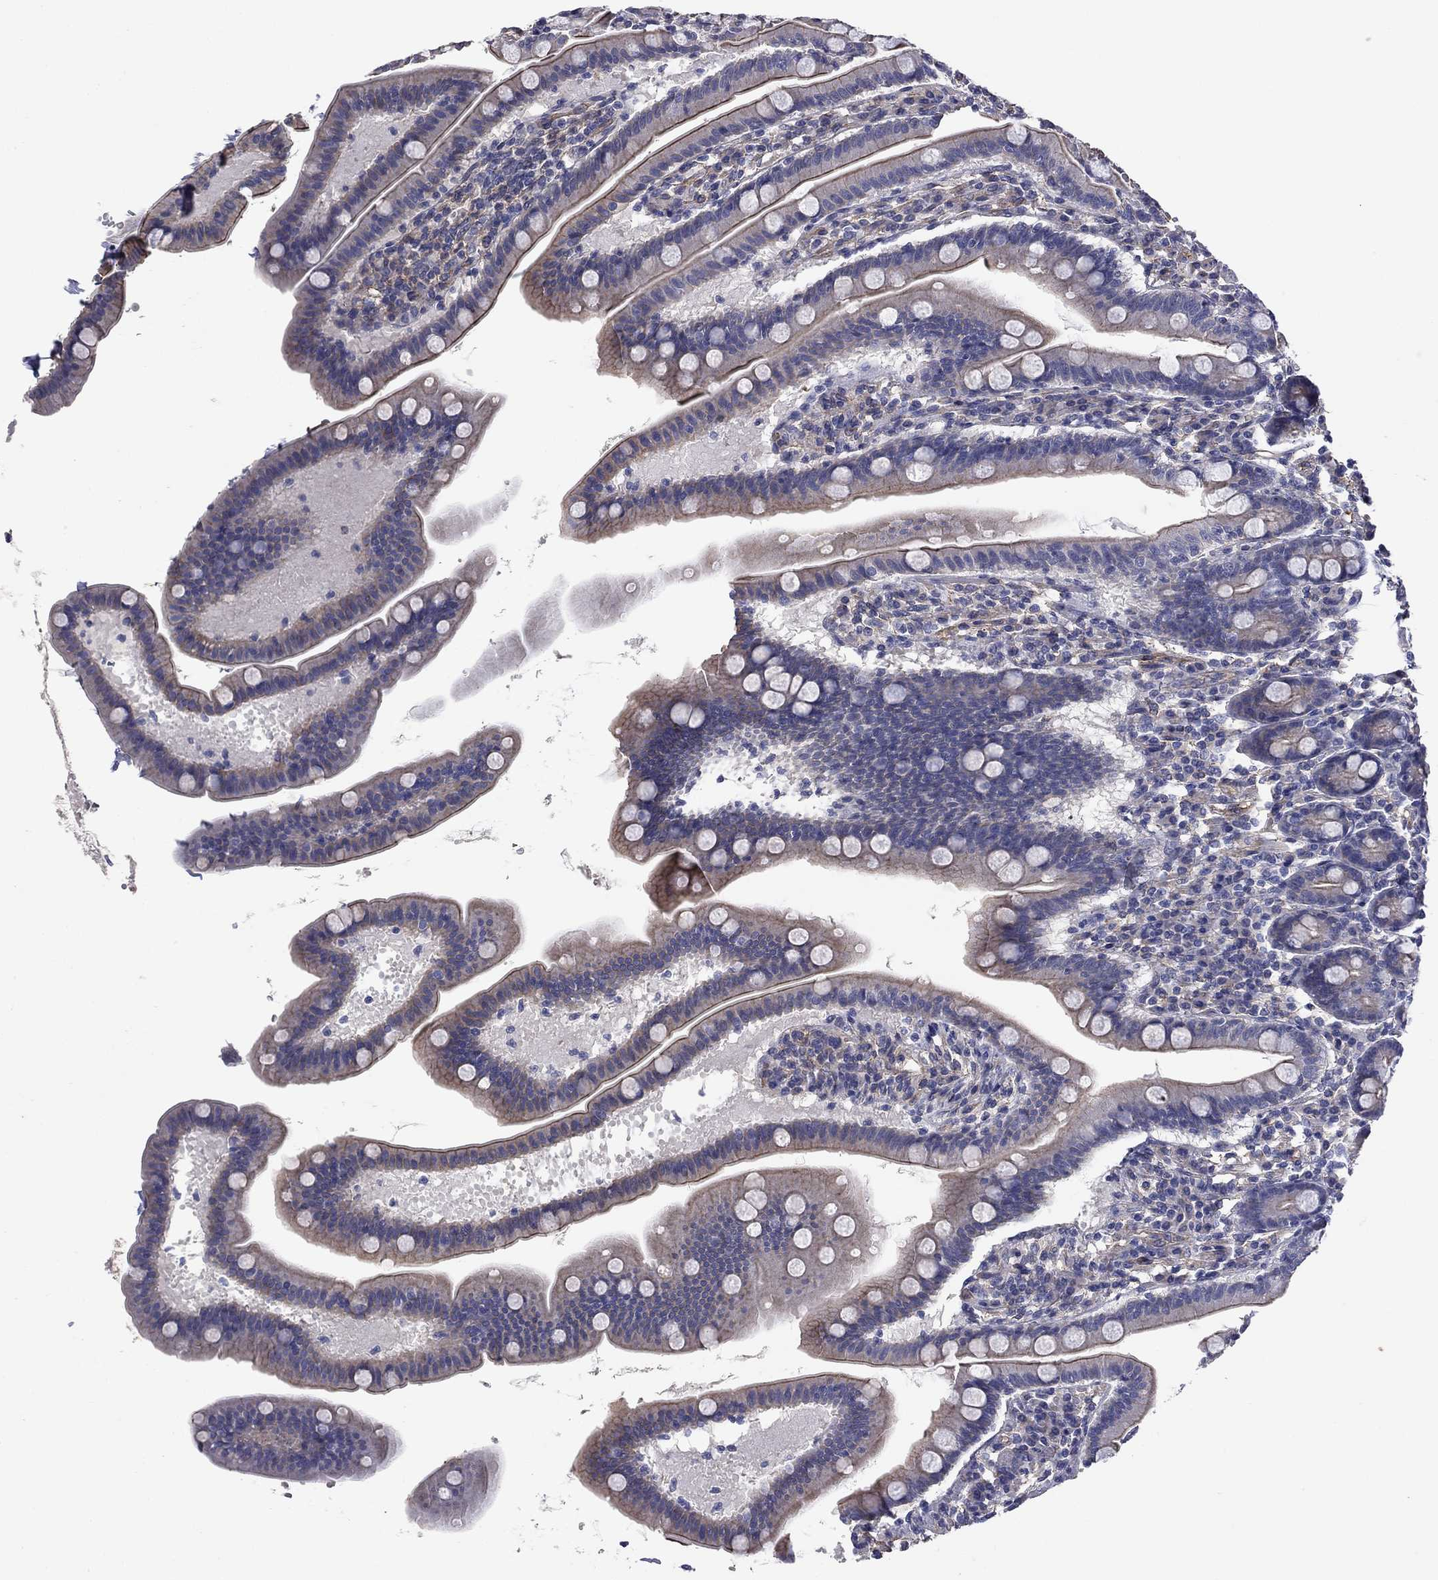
{"staining": {"intensity": "strong", "quantity": "<25%", "location": "cytoplasmic/membranous"}, "tissue": "small intestine", "cell_type": "Glandular cells", "image_type": "normal", "snomed": [{"axis": "morphology", "description": "Normal tissue, NOS"}, {"axis": "topography", "description": "Small intestine"}], "caption": "Small intestine stained for a protein shows strong cytoplasmic/membranous positivity in glandular cells. (IHC, brightfield microscopy, high magnification).", "gene": "TCHH", "patient": {"sex": "male", "age": 66}}